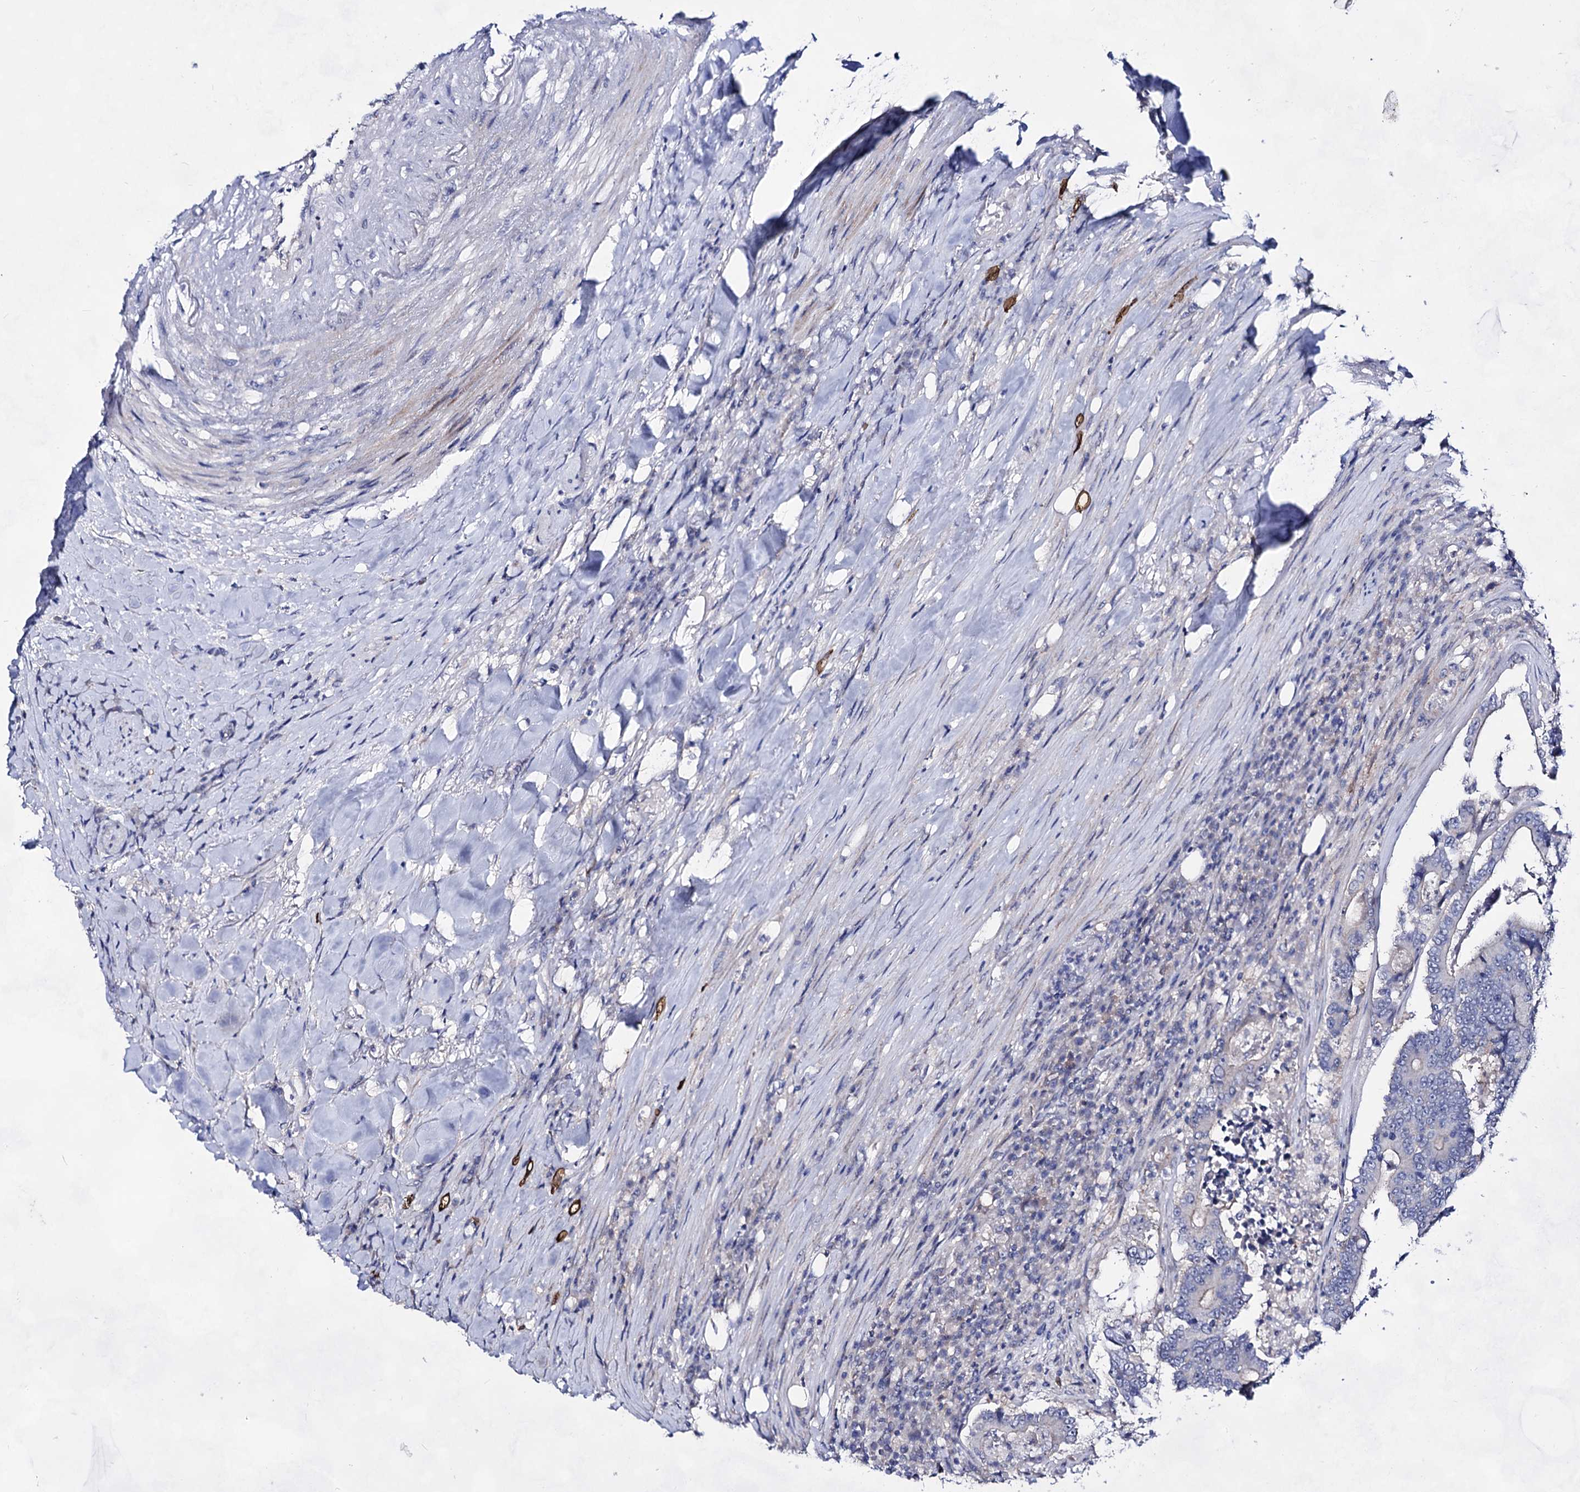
{"staining": {"intensity": "negative", "quantity": "none", "location": "none"}, "tissue": "colorectal cancer", "cell_type": "Tumor cells", "image_type": "cancer", "snomed": [{"axis": "morphology", "description": "Adenocarcinoma, NOS"}, {"axis": "topography", "description": "Colon"}], "caption": "There is no significant positivity in tumor cells of adenocarcinoma (colorectal).", "gene": "PLIN1", "patient": {"sex": "male", "age": 83}}